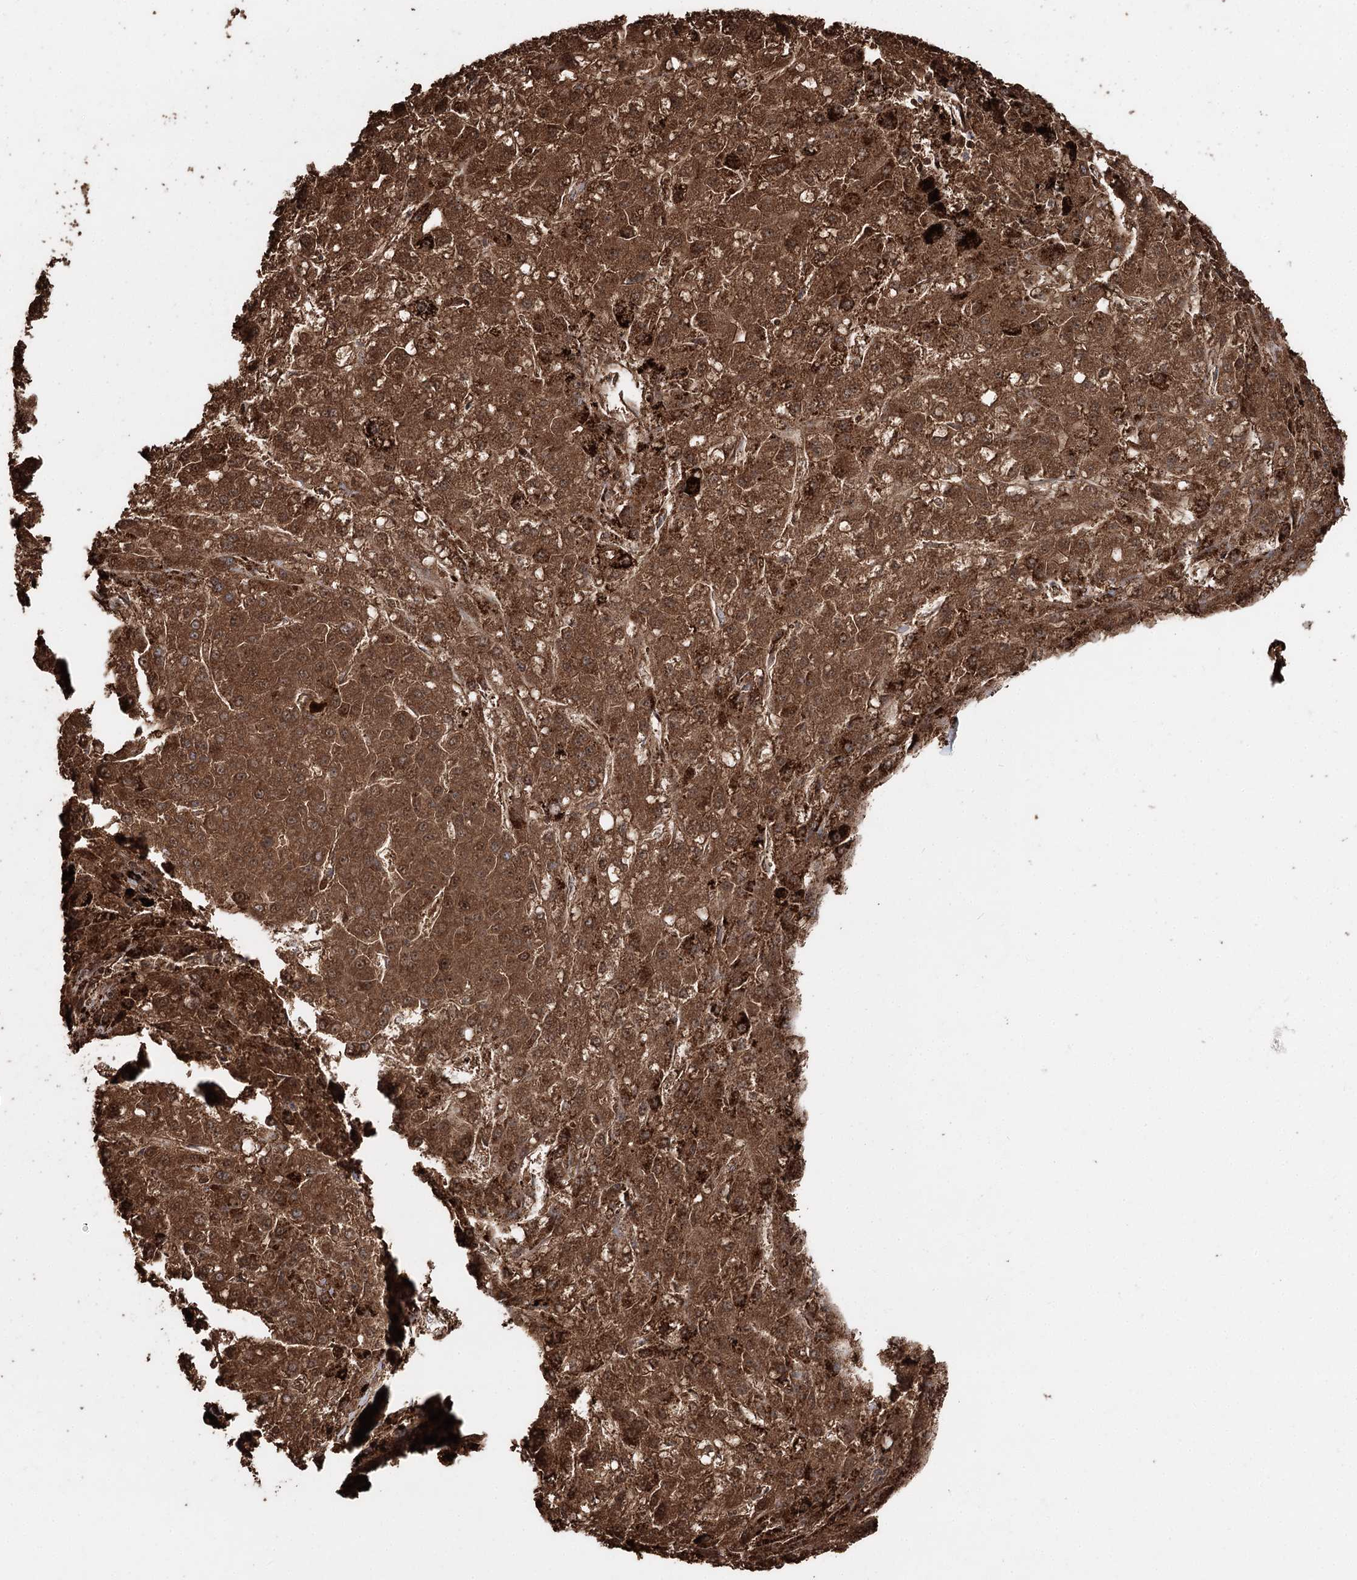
{"staining": {"intensity": "strong", "quantity": ">75%", "location": "cytoplasmic/membranous,nuclear"}, "tissue": "liver cancer", "cell_type": "Tumor cells", "image_type": "cancer", "snomed": [{"axis": "morphology", "description": "Carcinoma, Hepatocellular, NOS"}, {"axis": "topography", "description": "Liver"}], "caption": "Immunohistochemistry (IHC) of liver cancer (hepatocellular carcinoma) shows high levels of strong cytoplasmic/membranous and nuclear positivity in approximately >75% of tumor cells.", "gene": "SLF2", "patient": {"sex": "male", "age": 67}}